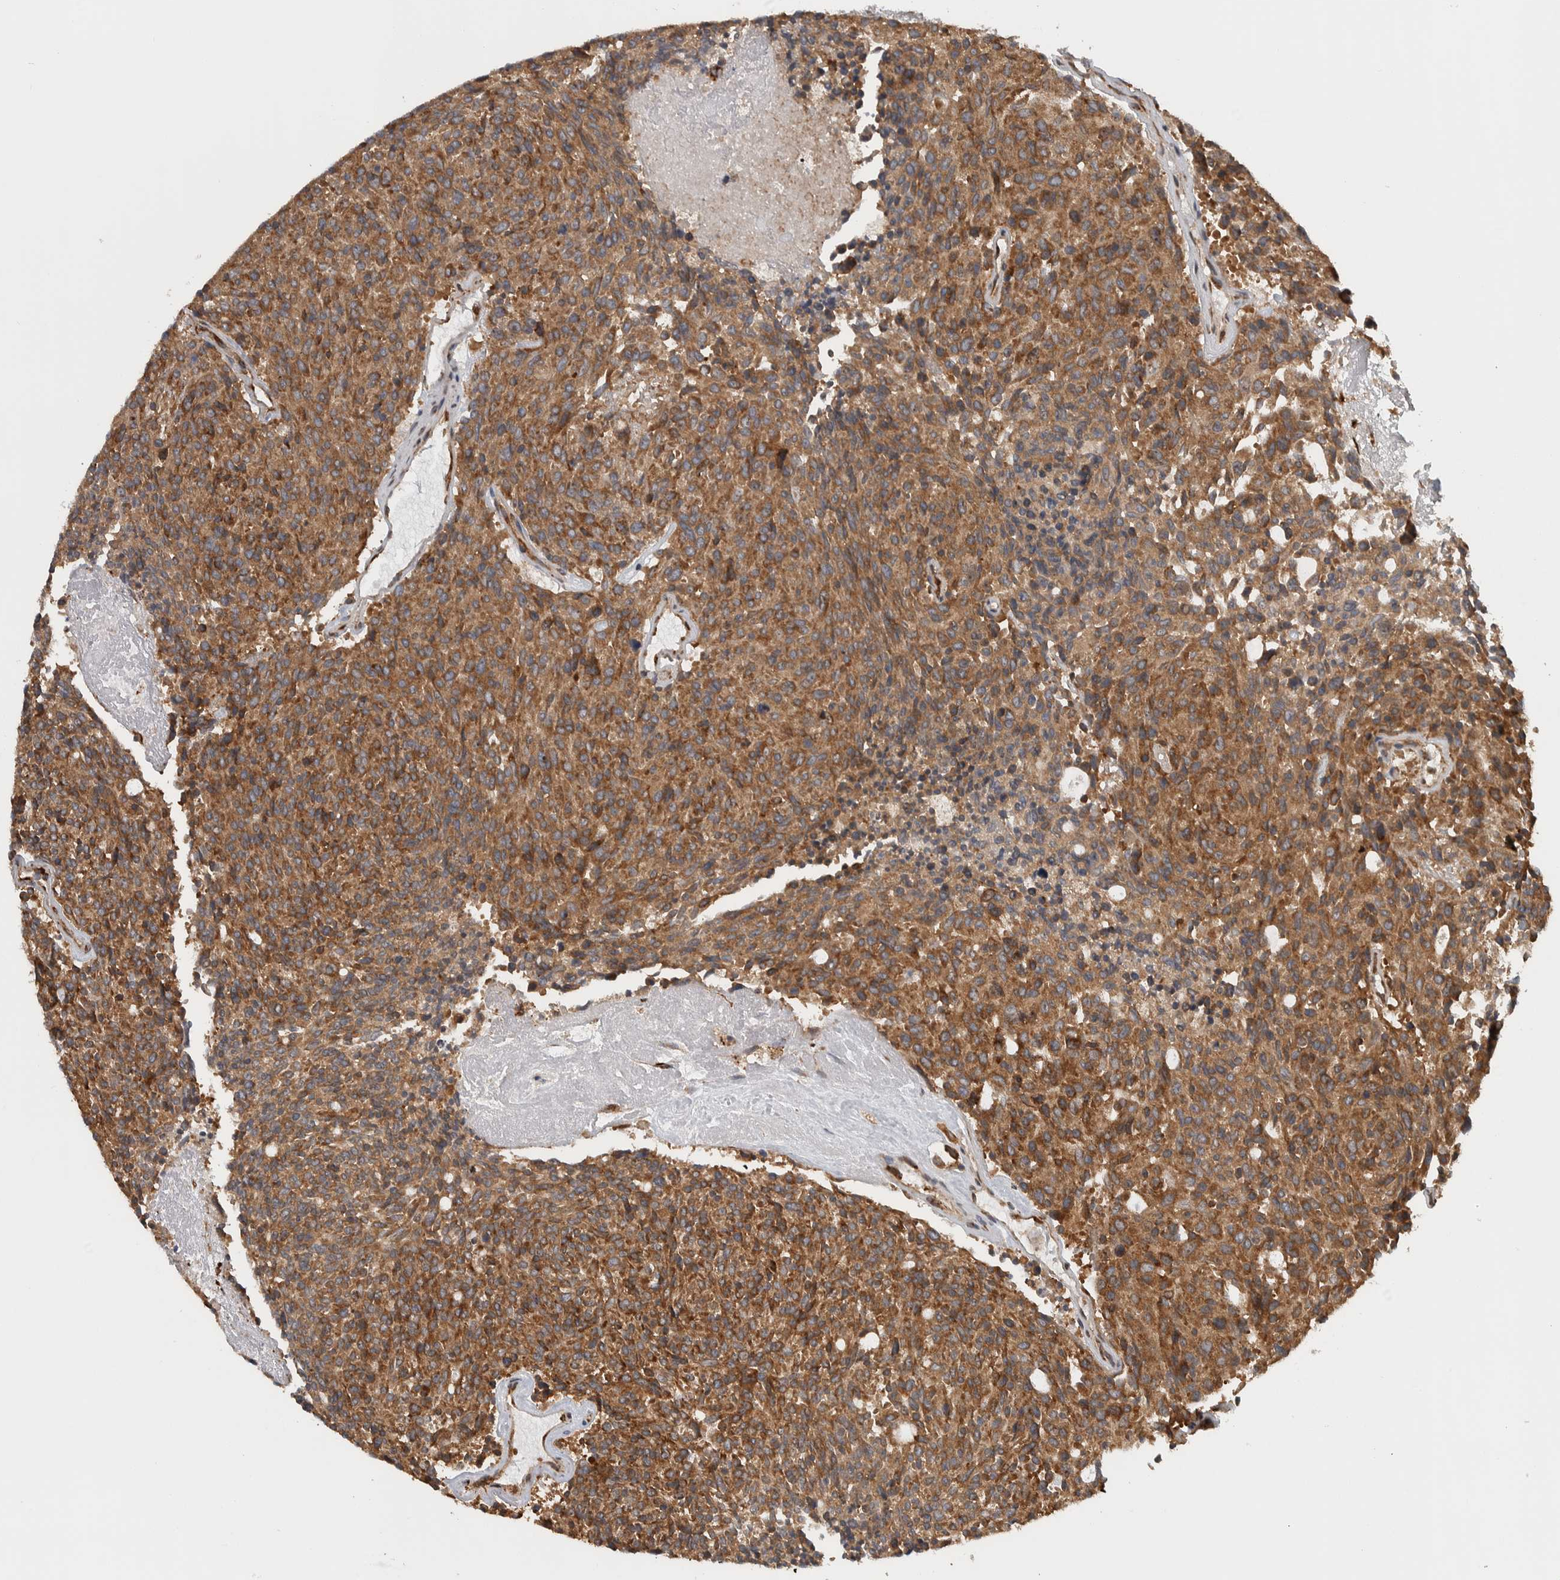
{"staining": {"intensity": "moderate", "quantity": ">75%", "location": "cytoplasmic/membranous"}, "tissue": "carcinoid", "cell_type": "Tumor cells", "image_type": "cancer", "snomed": [{"axis": "morphology", "description": "Carcinoid, malignant, NOS"}, {"axis": "topography", "description": "Pancreas"}], "caption": "High-power microscopy captured an IHC micrograph of carcinoid (malignant), revealing moderate cytoplasmic/membranous expression in approximately >75% of tumor cells.", "gene": "EIF3H", "patient": {"sex": "female", "age": 54}}